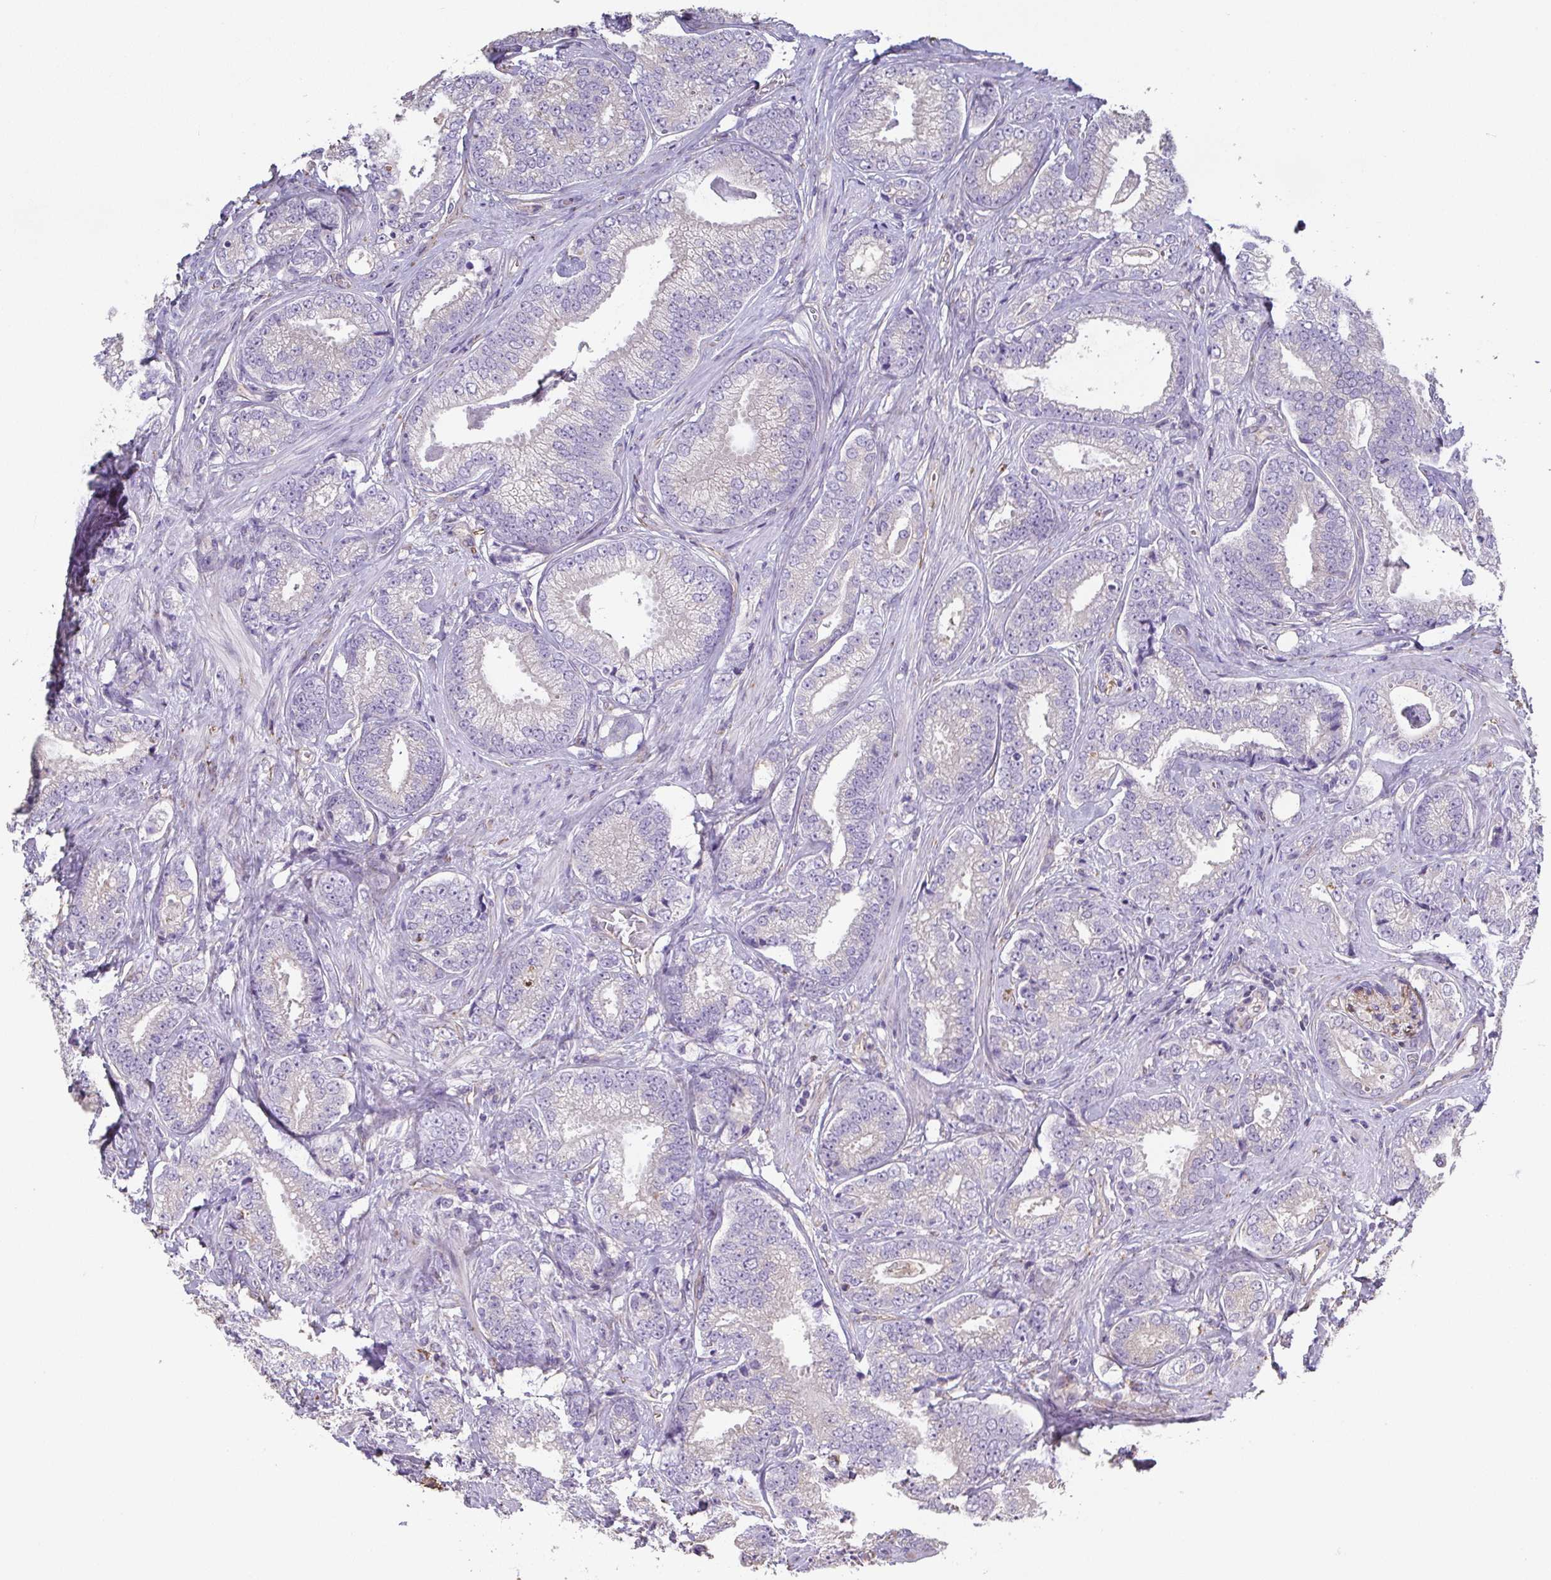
{"staining": {"intensity": "negative", "quantity": "none", "location": "none"}, "tissue": "prostate cancer", "cell_type": "Tumor cells", "image_type": "cancer", "snomed": [{"axis": "morphology", "description": "Adenocarcinoma, Low grade"}, {"axis": "topography", "description": "Prostate"}], "caption": "High power microscopy micrograph of an immunohistochemistry image of prostate cancer, revealing no significant positivity in tumor cells.", "gene": "RUNDC3B", "patient": {"sex": "male", "age": 63}}